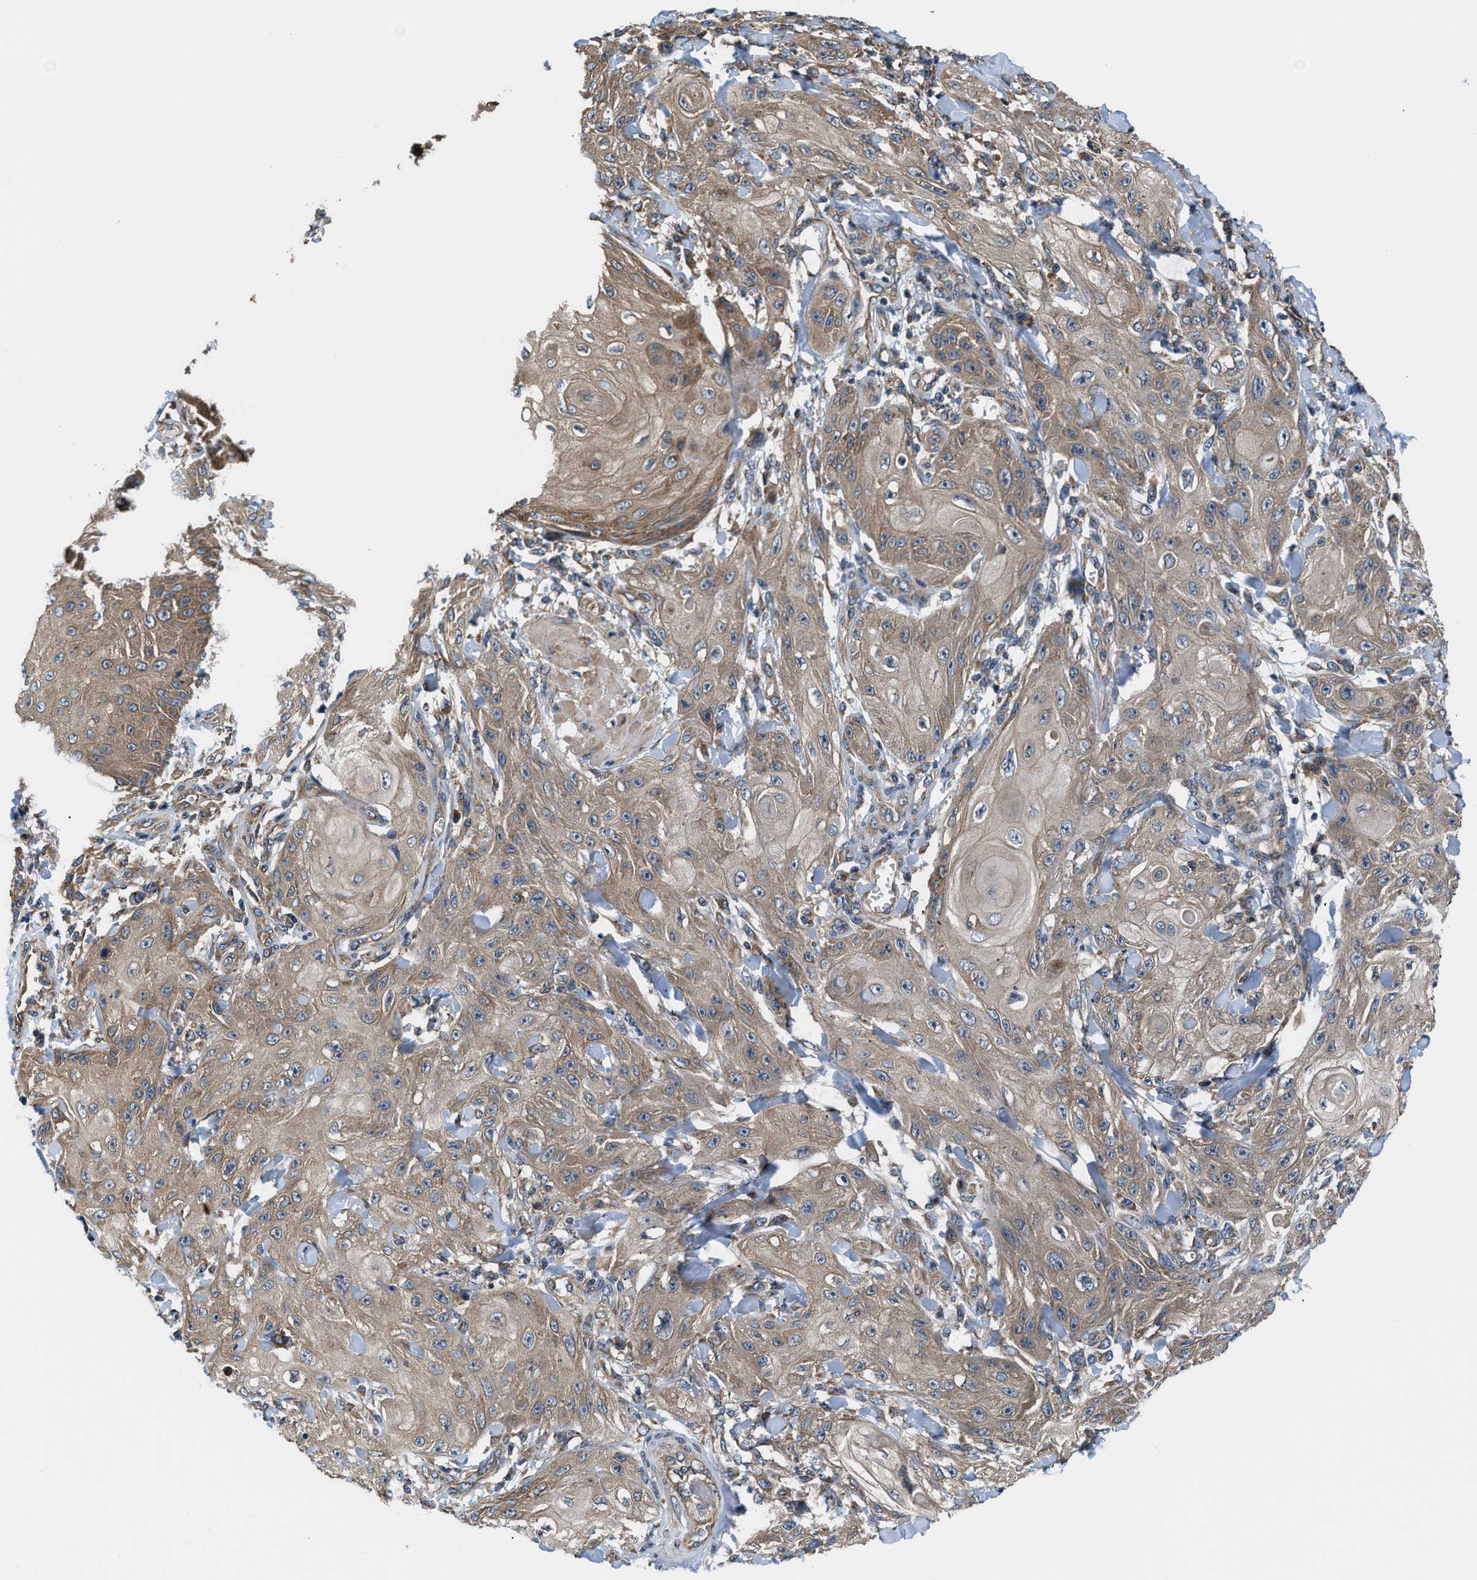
{"staining": {"intensity": "moderate", "quantity": ">75%", "location": "cytoplasmic/membranous"}, "tissue": "skin cancer", "cell_type": "Tumor cells", "image_type": "cancer", "snomed": [{"axis": "morphology", "description": "Squamous cell carcinoma, NOS"}, {"axis": "topography", "description": "Skin"}], "caption": "Skin cancer stained for a protein demonstrates moderate cytoplasmic/membranous positivity in tumor cells.", "gene": "CEP128", "patient": {"sex": "male", "age": 74}}